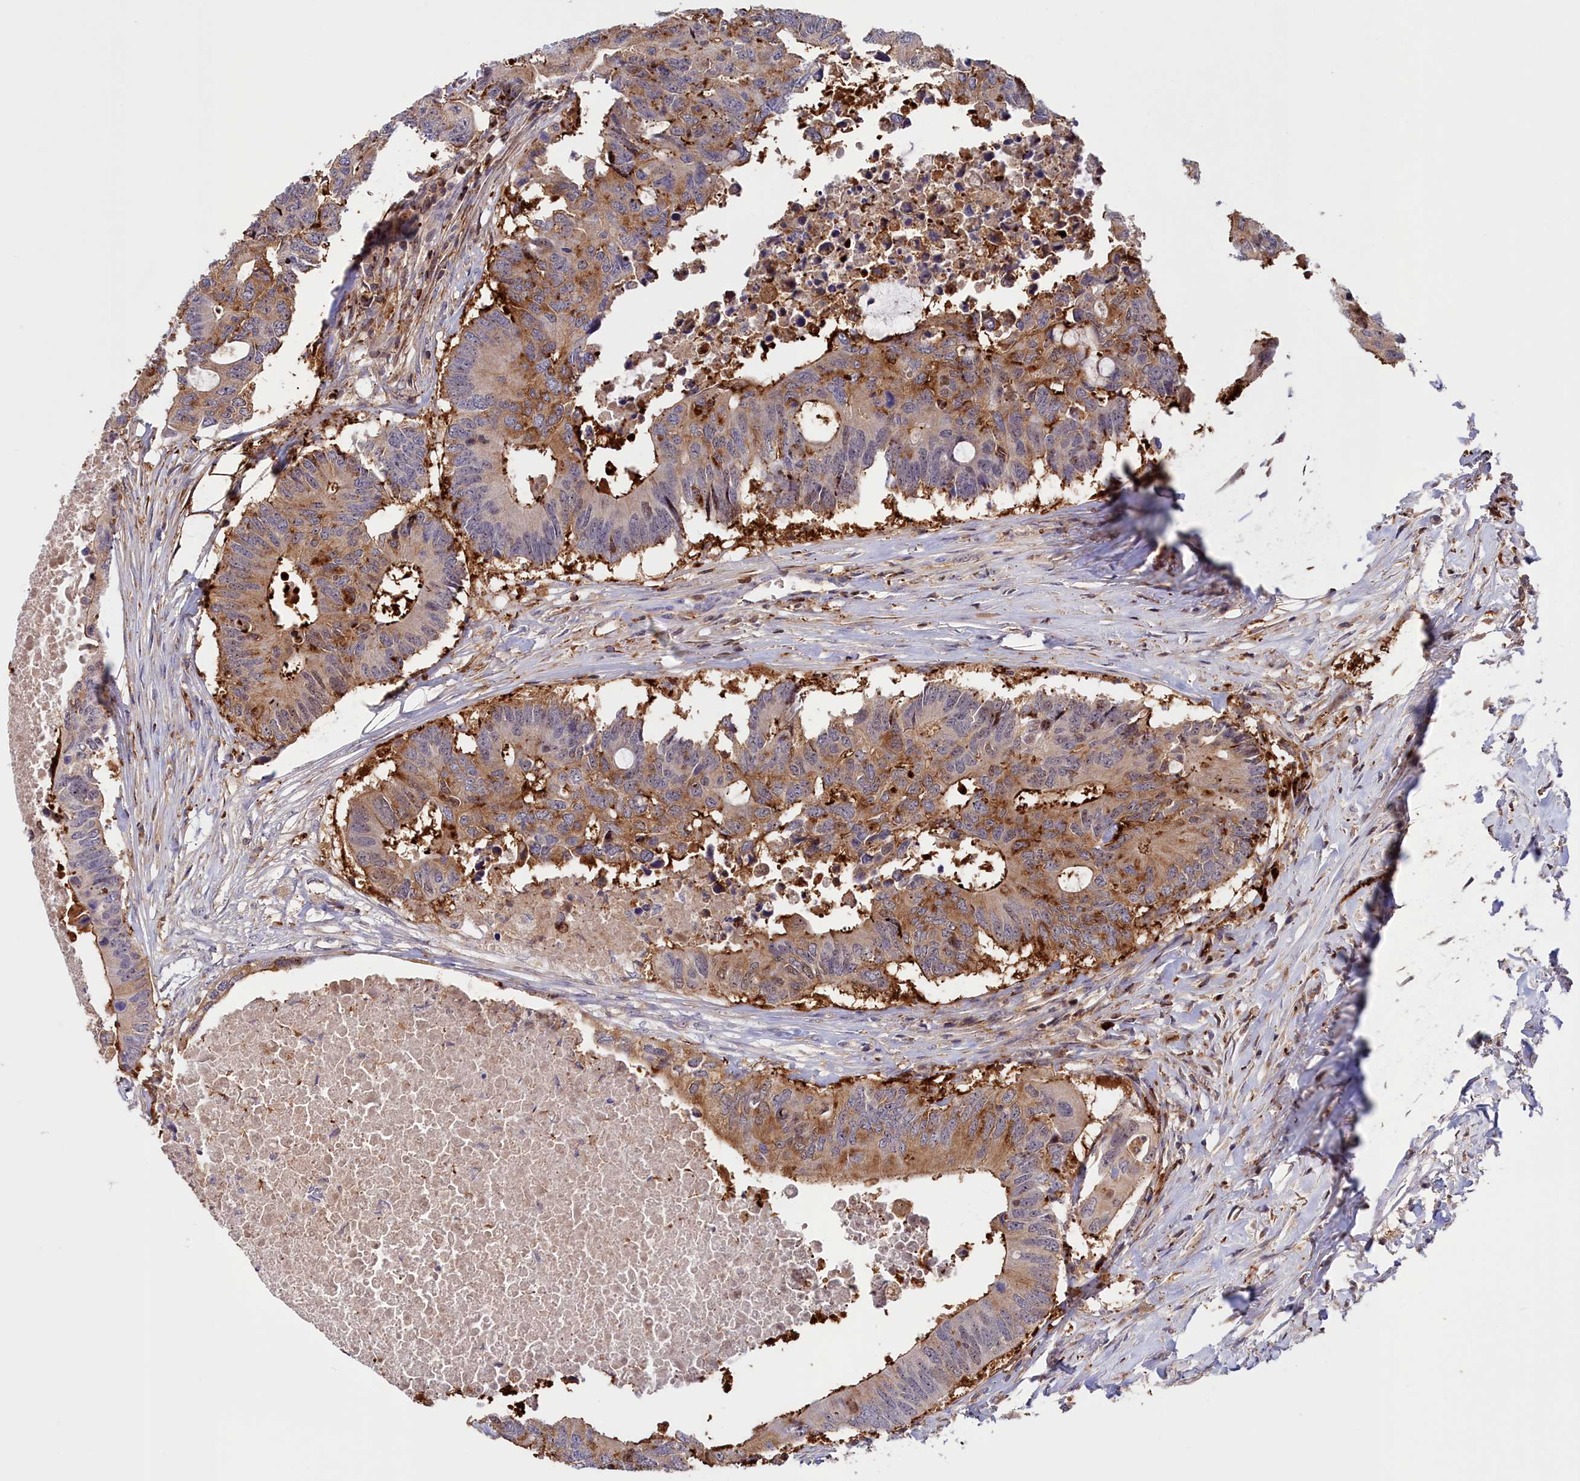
{"staining": {"intensity": "moderate", "quantity": "25%-75%", "location": "cytoplasmic/membranous"}, "tissue": "colorectal cancer", "cell_type": "Tumor cells", "image_type": "cancer", "snomed": [{"axis": "morphology", "description": "Adenocarcinoma, NOS"}, {"axis": "topography", "description": "Colon"}], "caption": "An IHC micrograph of tumor tissue is shown. Protein staining in brown highlights moderate cytoplasmic/membranous positivity in colorectal cancer (adenocarcinoma) within tumor cells.", "gene": "NEURL4", "patient": {"sex": "male", "age": 71}}